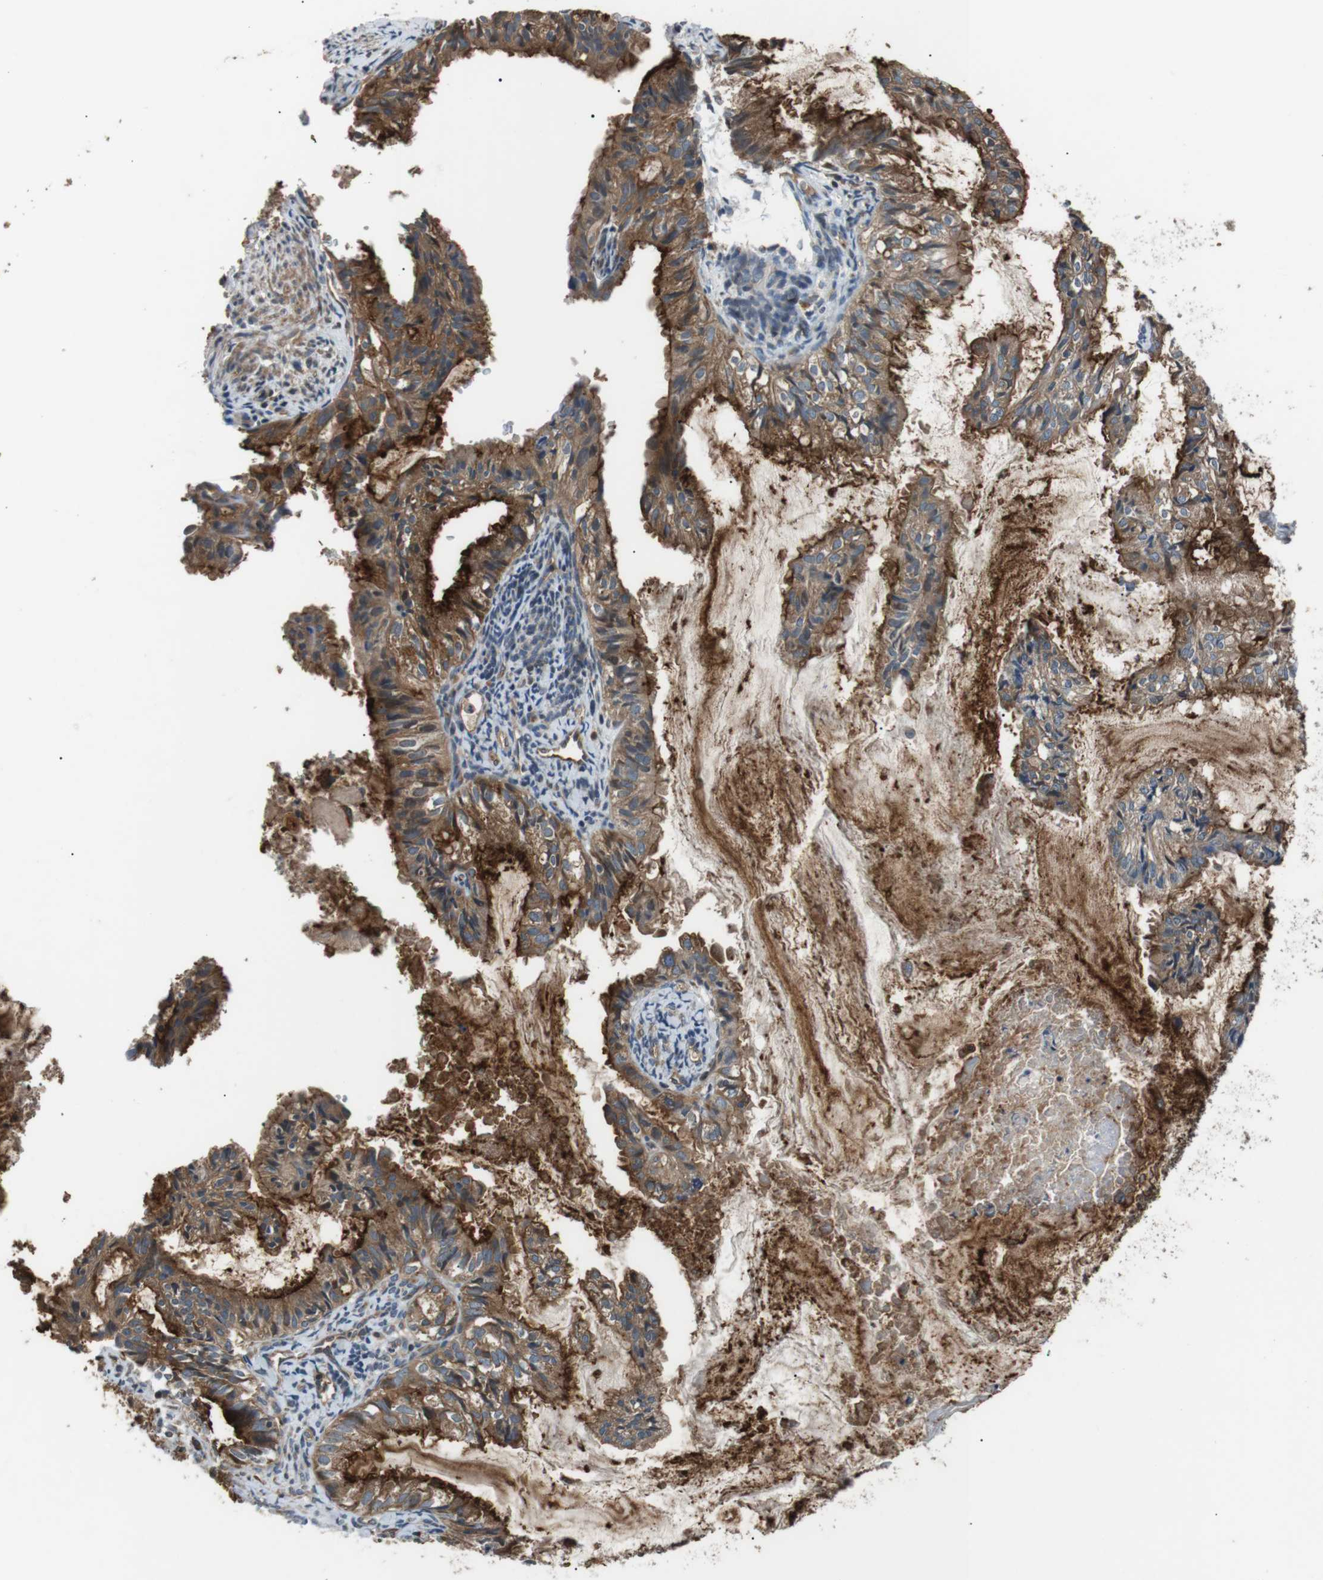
{"staining": {"intensity": "strong", "quantity": ">75%", "location": "cytoplasmic/membranous"}, "tissue": "cervical cancer", "cell_type": "Tumor cells", "image_type": "cancer", "snomed": [{"axis": "morphology", "description": "Normal tissue, NOS"}, {"axis": "morphology", "description": "Adenocarcinoma, NOS"}, {"axis": "topography", "description": "Cervix"}, {"axis": "topography", "description": "Endometrium"}], "caption": "Human cervical adenocarcinoma stained with a brown dye exhibits strong cytoplasmic/membranous positive expression in about >75% of tumor cells.", "gene": "GPR161", "patient": {"sex": "female", "age": 86}}